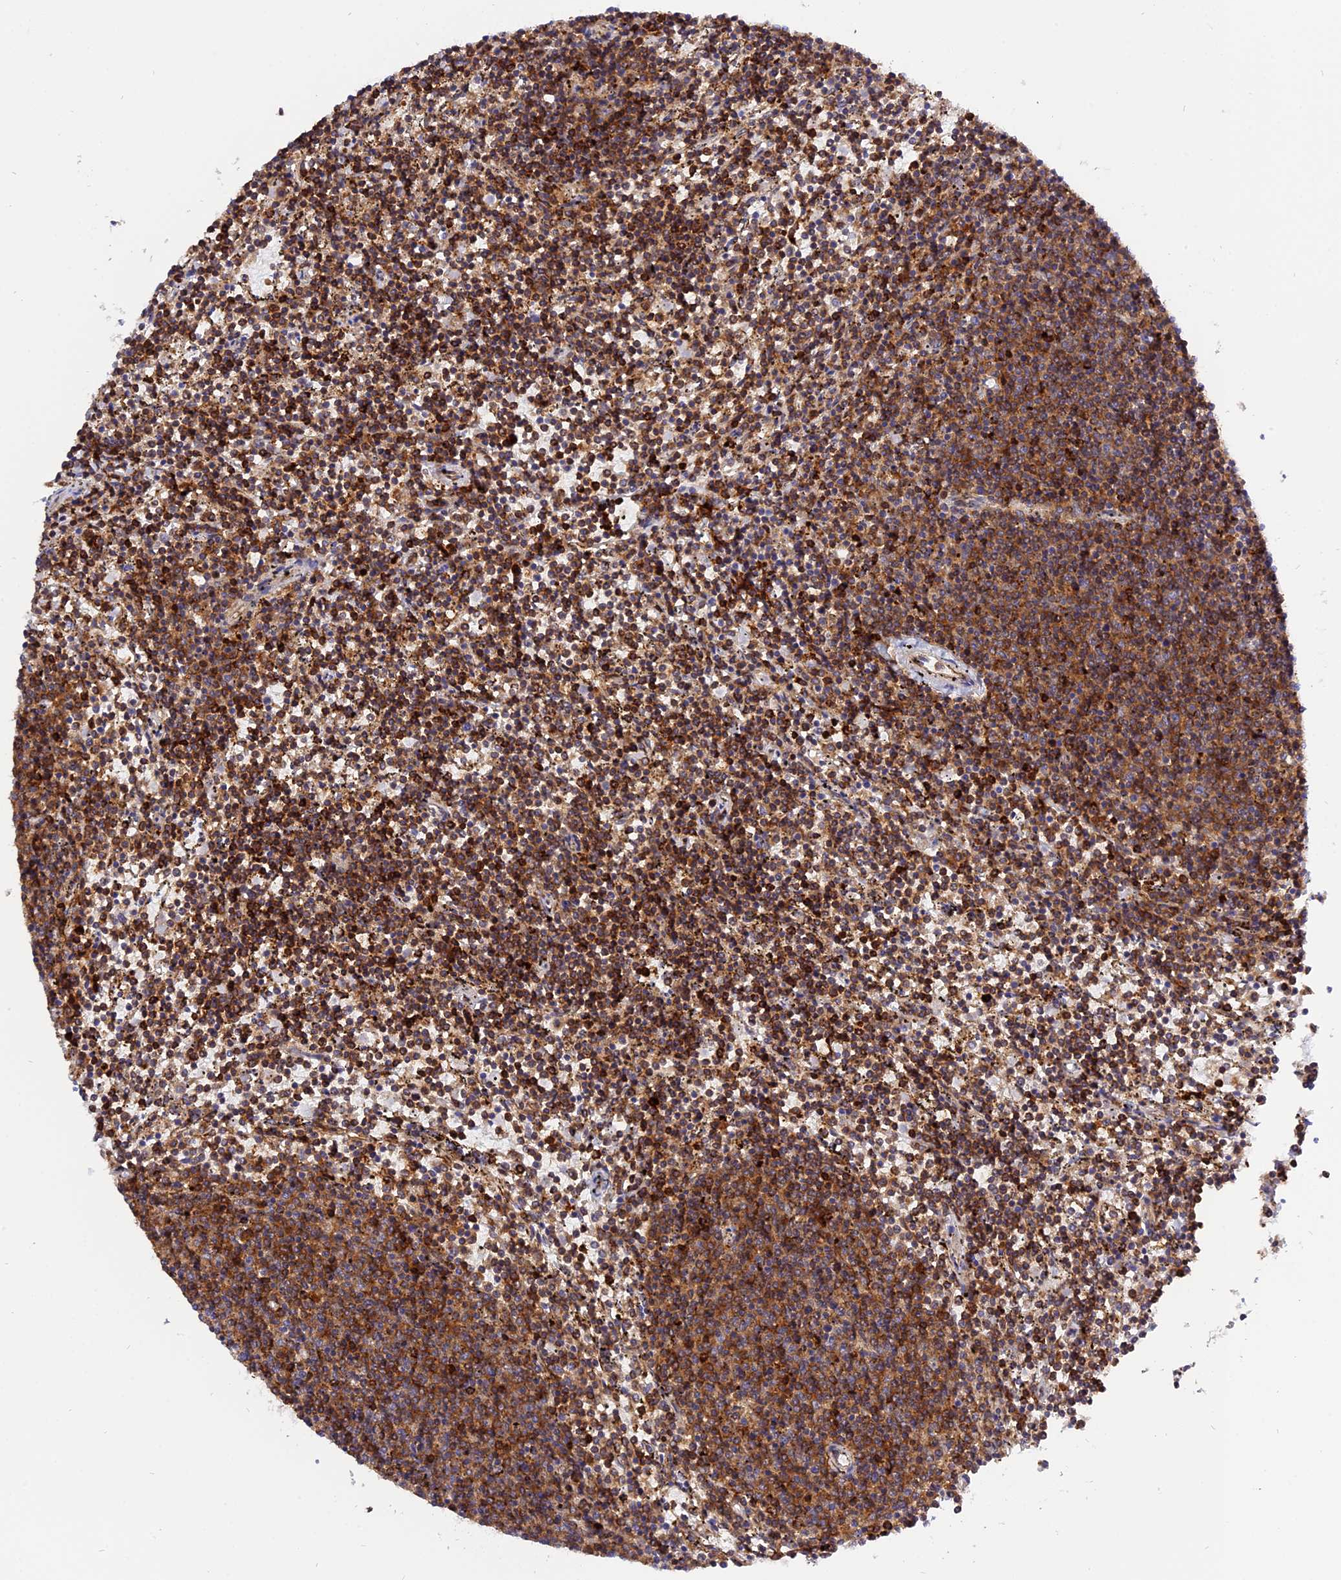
{"staining": {"intensity": "moderate", "quantity": ">75%", "location": "cytoplasmic/membranous"}, "tissue": "lymphoma", "cell_type": "Tumor cells", "image_type": "cancer", "snomed": [{"axis": "morphology", "description": "Malignant lymphoma, non-Hodgkin's type, Low grade"}, {"axis": "topography", "description": "Spleen"}], "caption": "Lymphoma stained with IHC exhibits moderate cytoplasmic/membranous staining in about >75% of tumor cells. Nuclei are stained in blue.", "gene": "C5orf22", "patient": {"sex": "female", "age": 50}}